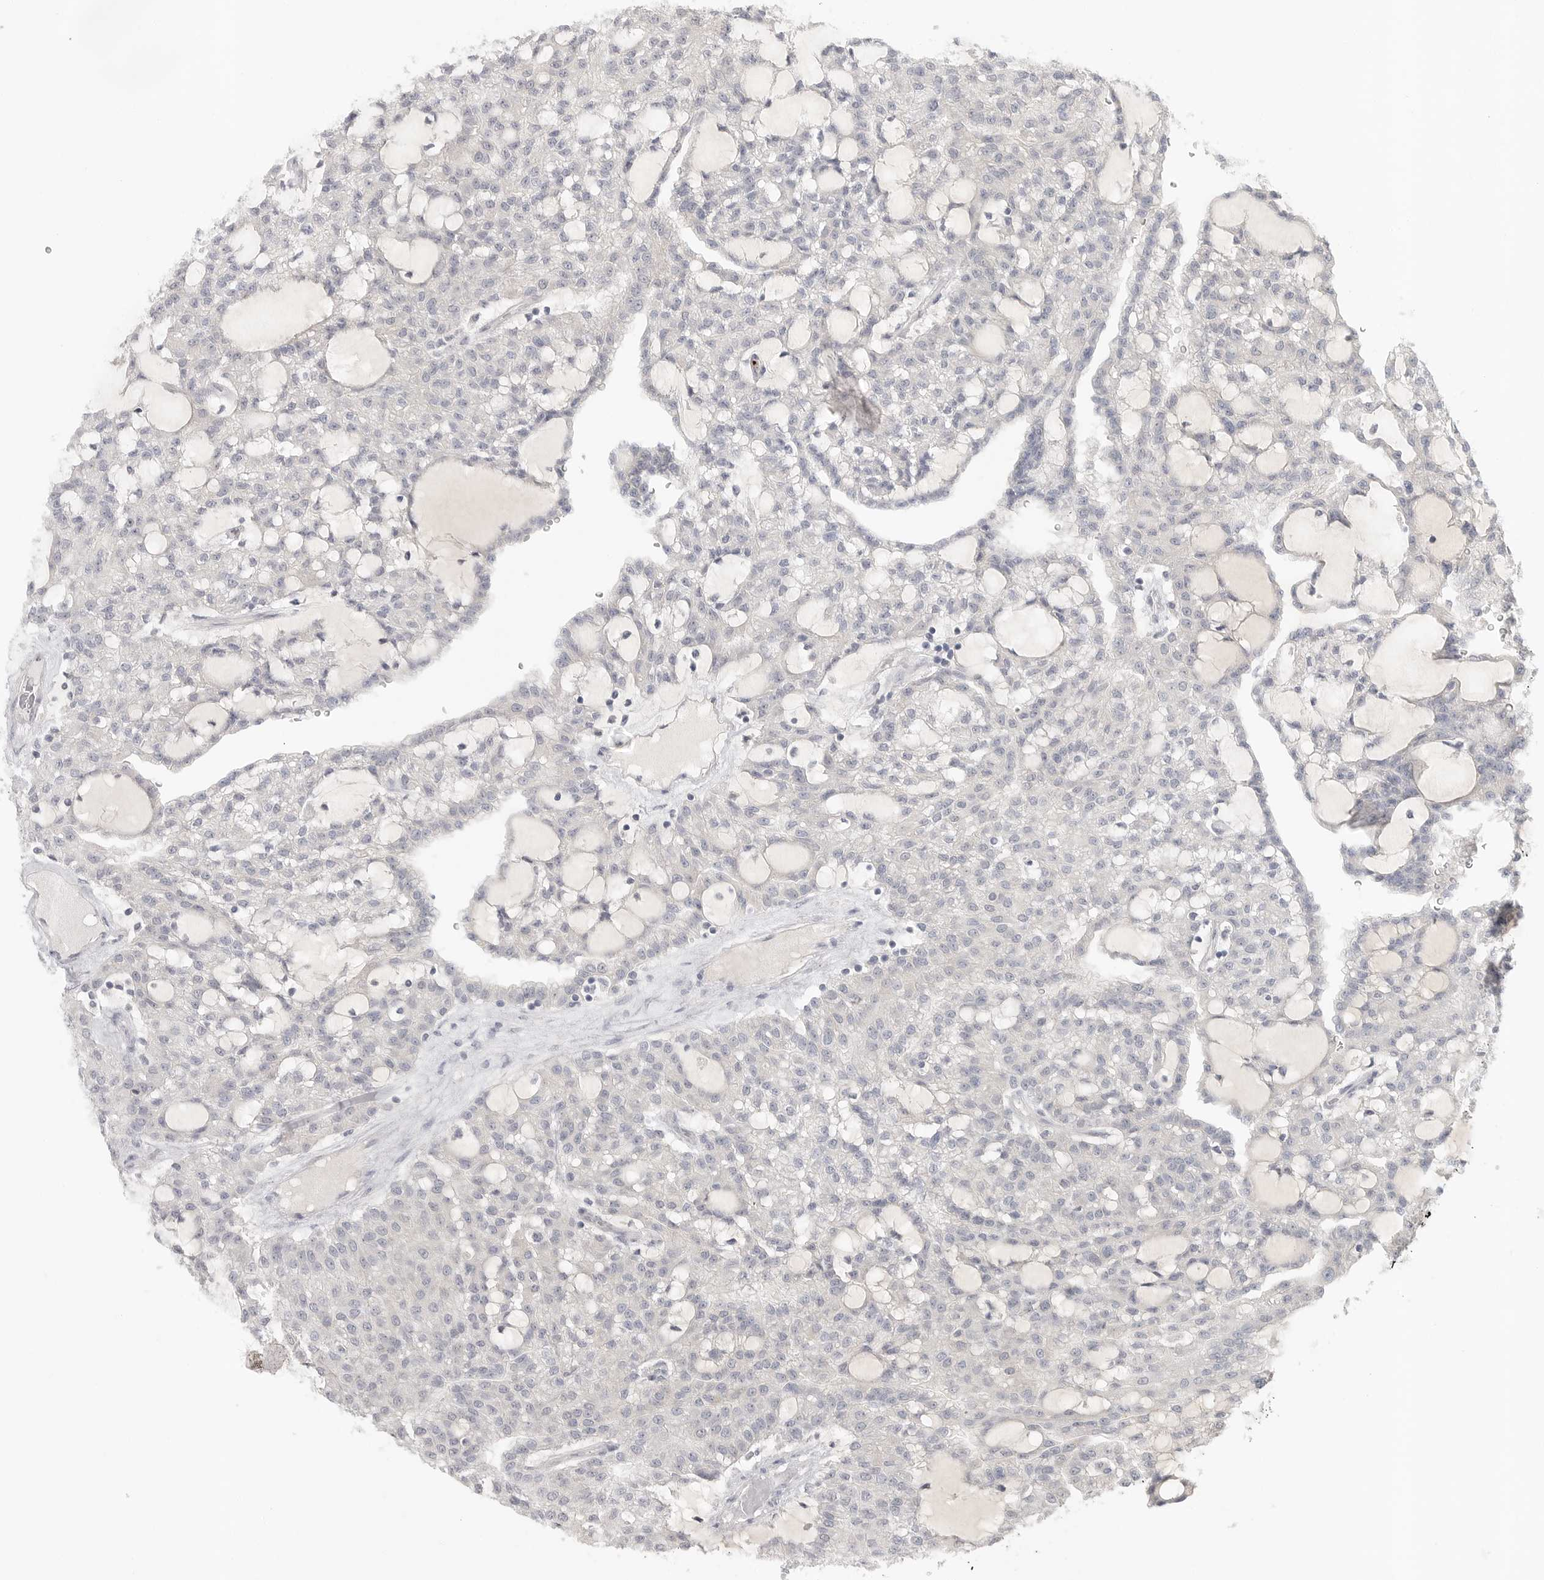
{"staining": {"intensity": "negative", "quantity": "none", "location": "none"}, "tissue": "renal cancer", "cell_type": "Tumor cells", "image_type": "cancer", "snomed": [{"axis": "morphology", "description": "Adenocarcinoma, NOS"}, {"axis": "topography", "description": "Kidney"}], "caption": "The photomicrograph displays no significant positivity in tumor cells of renal cancer.", "gene": "HDAC6", "patient": {"sex": "male", "age": 63}}